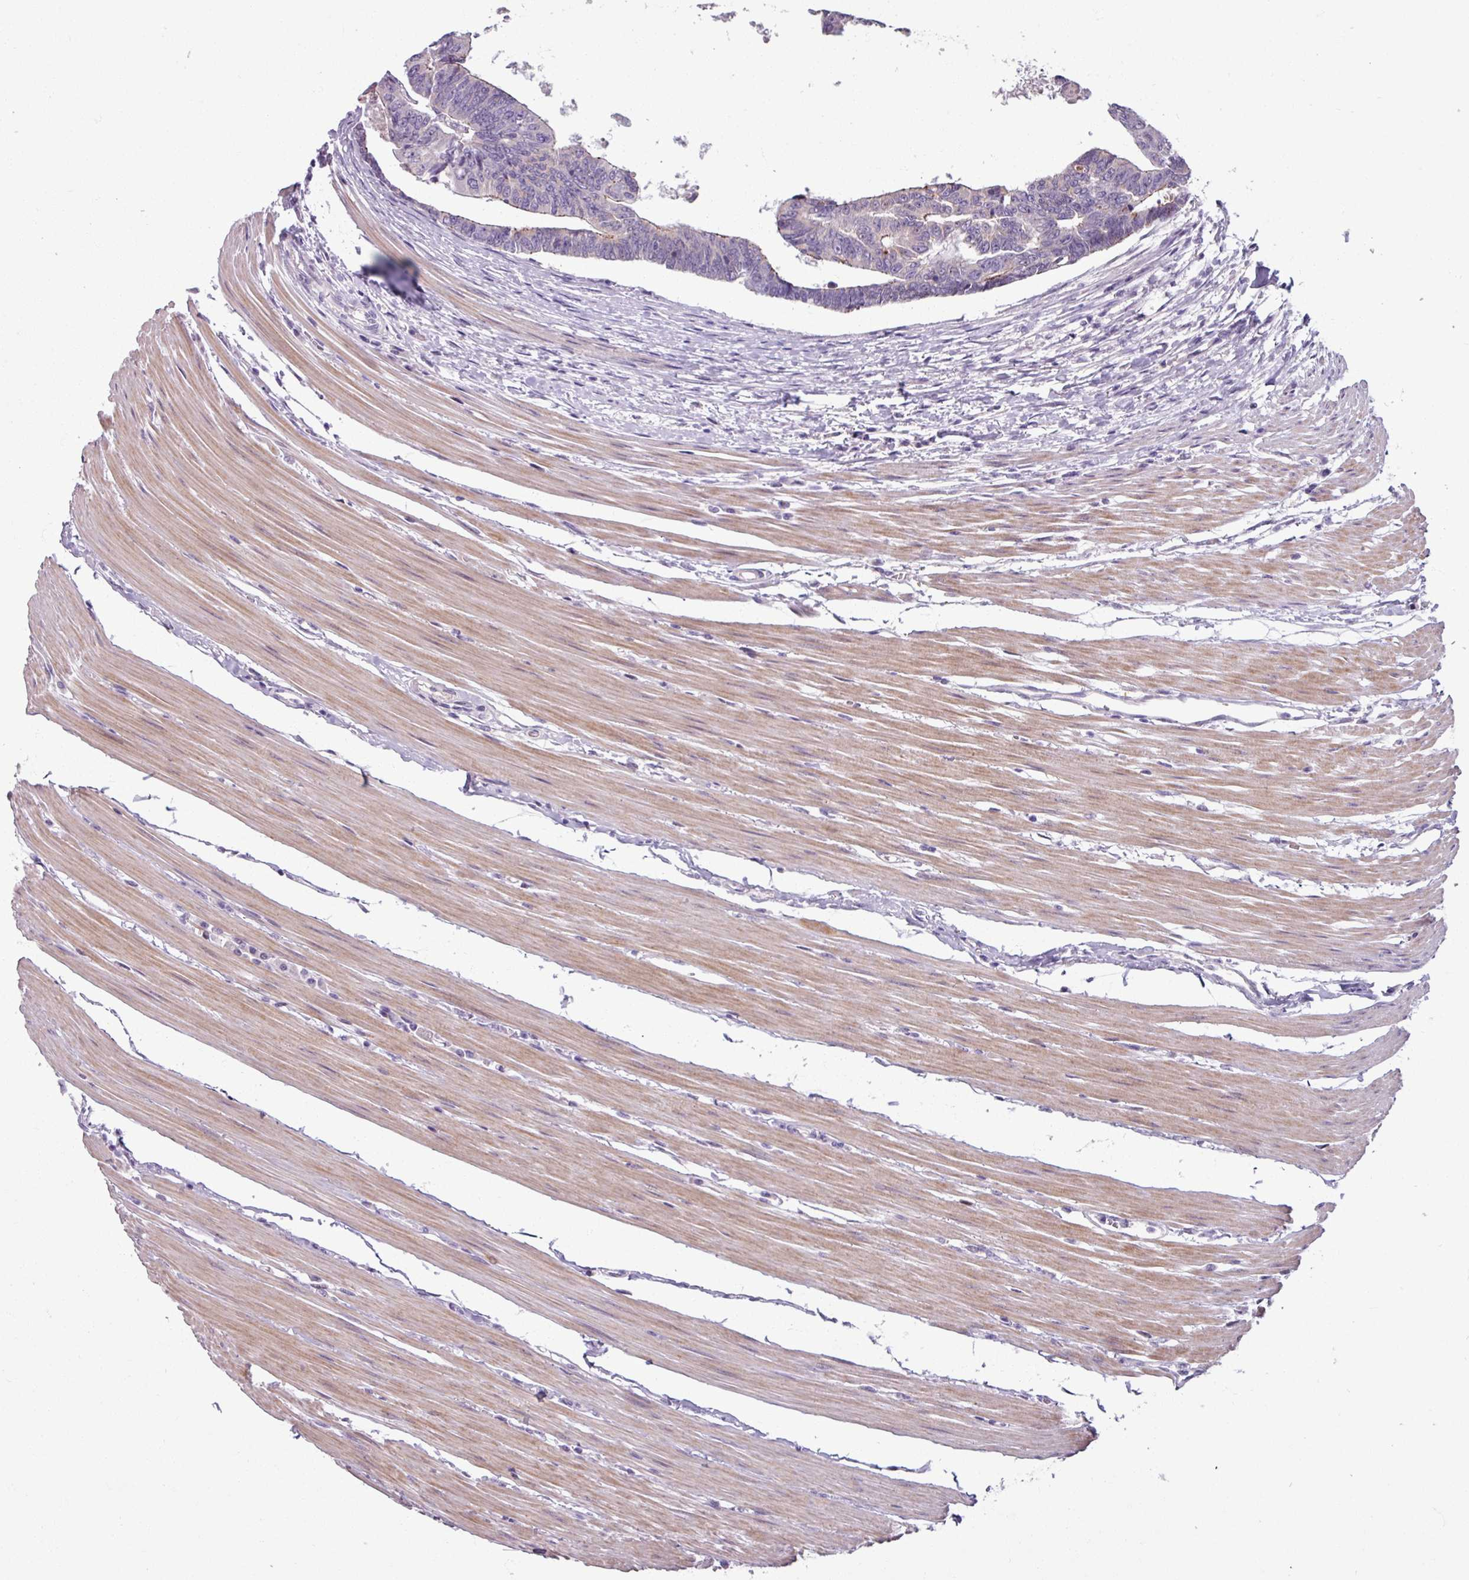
{"staining": {"intensity": "weak", "quantity": "<25%", "location": "cytoplasmic/membranous"}, "tissue": "colorectal cancer", "cell_type": "Tumor cells", "image_type": "cancer", "snomed": [{"axis": "morphology", "description": "Adenocarcinoma, NOS"}, {"axis": "topography", "description": "Rectum"}], "caption": "IHC histopathology image of human colorectal cancer stained for a protein (brown), which shows no positivity in tumor cells.", "gene": "PNMA6A", "patient": {"sex": "female", "age": 65}}